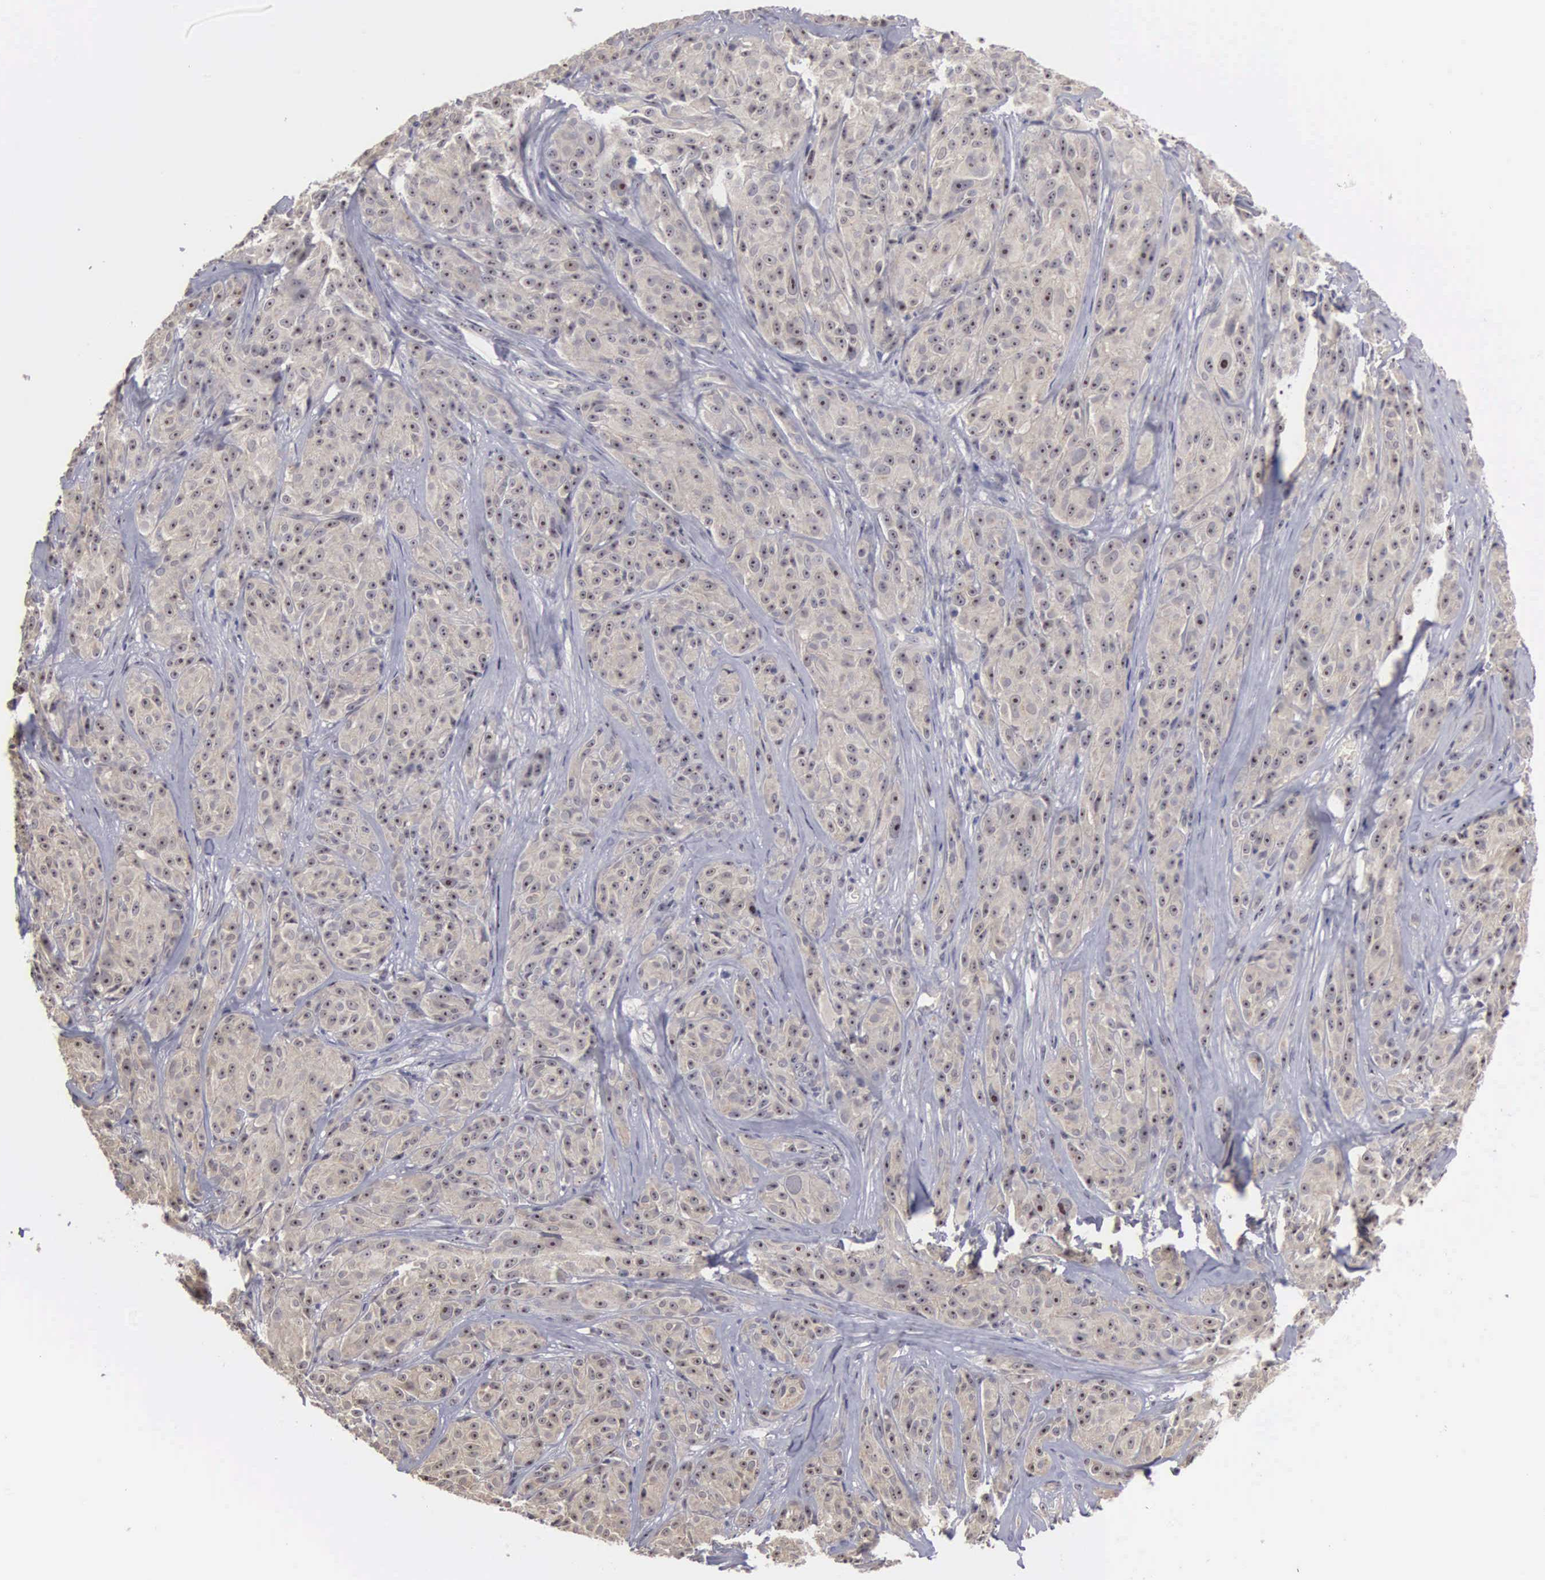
{"staining": {"intensity": "weak", "quantity": ">75%", "location": "cytoplasmic/membranous,nuclear"}, "tissue": "melanoma", "cell_type": "Tumor cells", "image_type": "cancer", "snomed": [{"axis": "morphology", "description": "Malignant melanoma, NOS"}, {"axis": "topography", "description": "Skin"}], "caption": "Immunohistochemical staining of melanoma reveals weak cytoplasmic/membranous and nuclear protein expression in approximately >75% of tumor cells.", "gene": "AMN", "patient": {"sex": "male", "age": 56}}